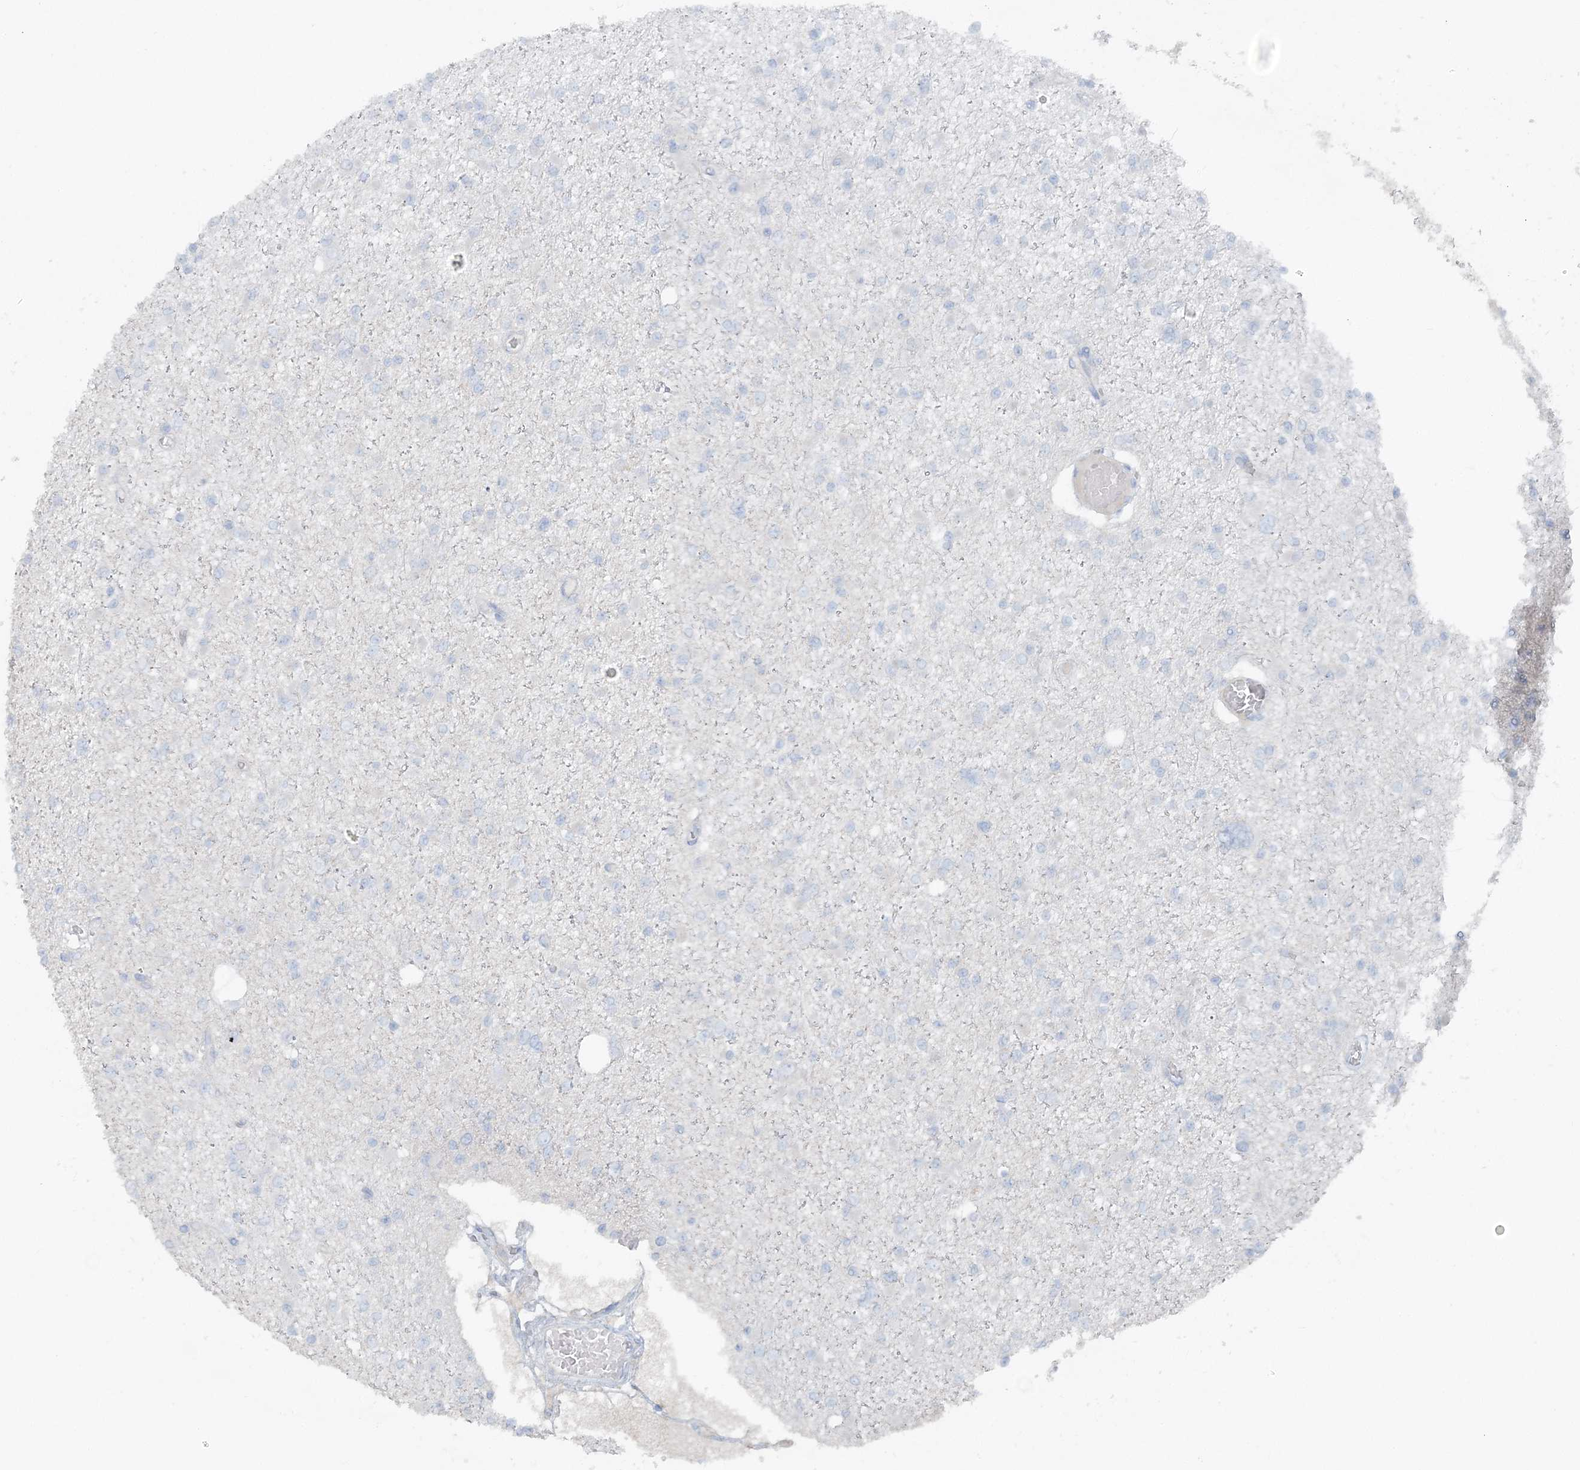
{"staining": {"intensity": "negative", "quantity": "none", "location": "none"}, "tissue": "glioma", "cell_type": "Tumor cells", "image_type": "cancer", "snomed": [{"axis": "morphology", "description": "Glioma, malignant, Low grade"}, {"axis": "topography", "description": "Brain"}], "caption": "Immunohistochemistry (IHC) histopathology image of malignant low-grade glioma stained for a protein (brown), which displays no expression in tumor cells.", "gene": "ATP11A", "patient": {"sex": "female", "age": 22}}